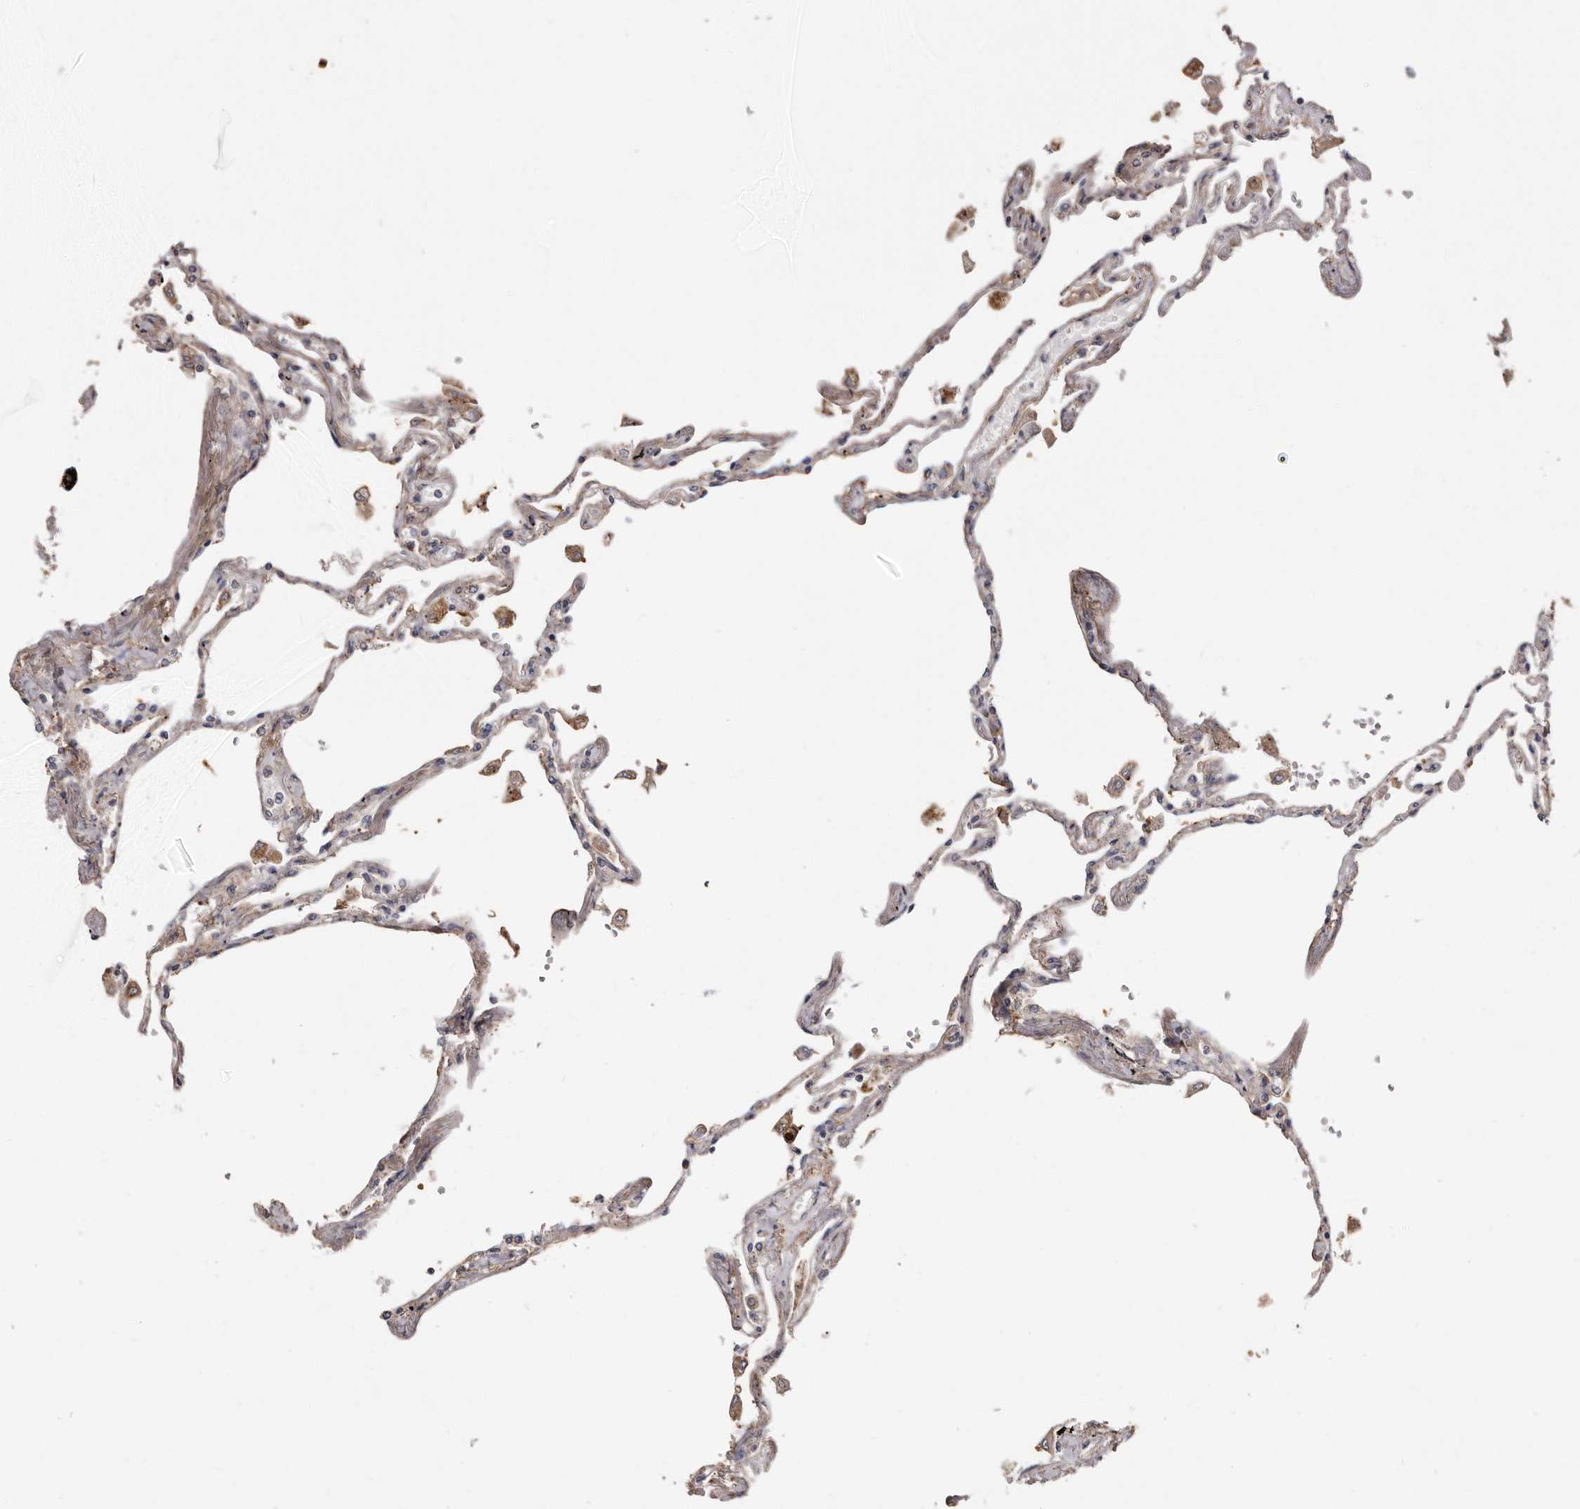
{"staining": {"intensity": "negative", "quantity": "none", "location": "none"}, "tissue": "lung", "cell_type": "Alveolar cells", "image_type": "normal", "snomed": [{"axis": "morphology", "description": "Normal tissue, NOS"}, {"axis": "topography", "description": "Lung"}], "caption": "This micrograph is of unremarkable lung stained with immunohistochemistry to label a protein in brown with the nuclei are counter-stained blue. There is no positivity in alveolar cells. Nuclei are stained in blue.", "gene": "KIF26B", "patient": {"sex": "female", "age": 67}}